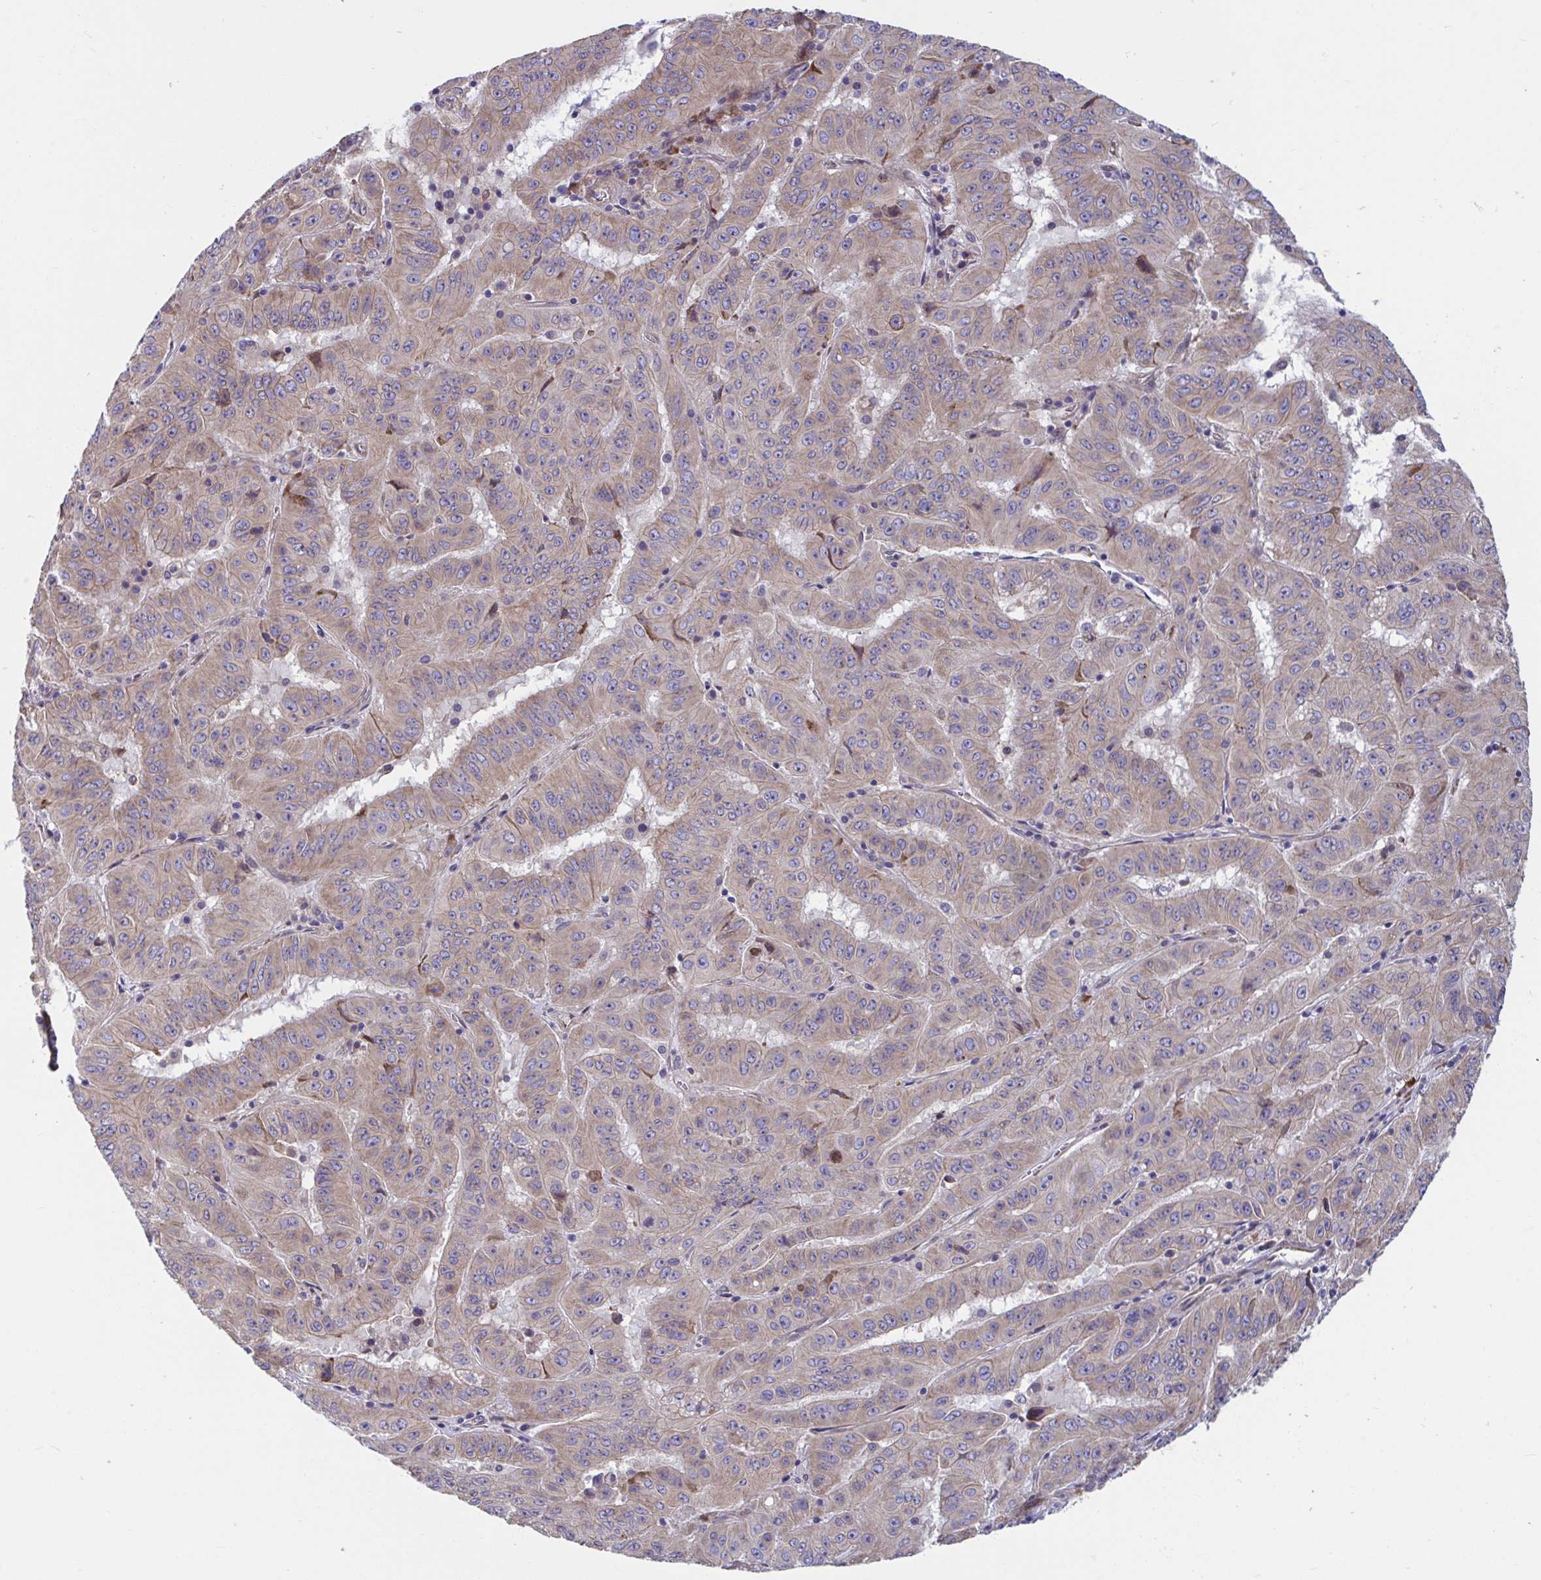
{"staining": {"intensity": "weak", "quantity": ">75%", "location": "cytoplasmic/membranous"}, "tissue": "pancreatic cancer", "cell_type": "Tumor cells", "image_type": "cancer", "snomed": [{"axis": "morphology", "description": "Adenocarcinoma, NOS"}, {"axis": "topography", "description": "Pancreas"}], "caption": "Human pancreatic cancer stained with a protein marker demonstrates weak staining in tumor cells.", "gene": "WBP1", "patient": {"sex": "male", "age": 63}}